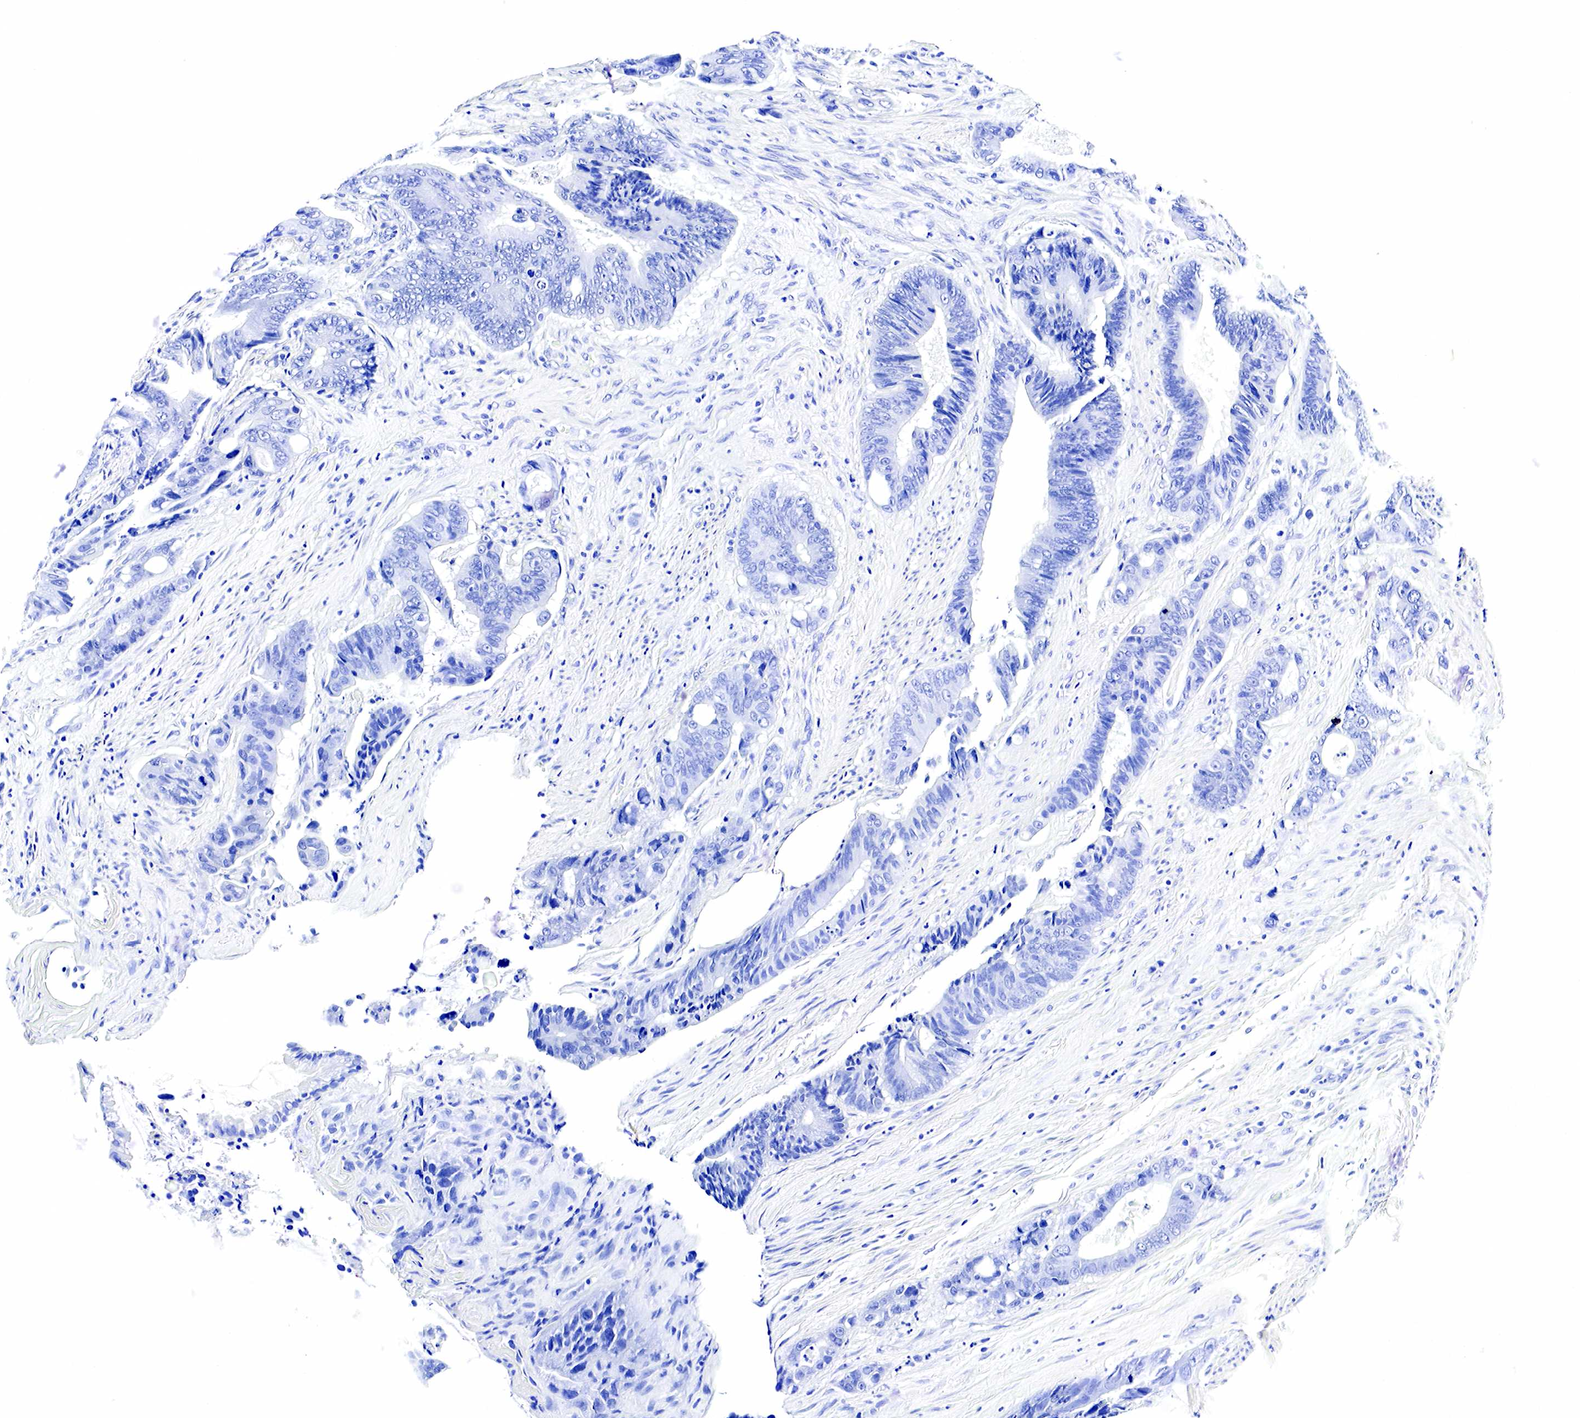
{"staining": {"intensity": "negative", "quantity": "none", "location": "none"}, "tissue": "colorectal cancer", "cell_type": "Tumor cells", "image_type": "cancer", "snomed": [{"axis": "morphology", "description": "Adenocarcinoma, NOS"}, {"axis": "topography", "description": "Colon"}], "caption": "A high-resolution photomicrograph shows immunohistochemistry (IHC) staining of adenocarcinoma (colorectal), which exhibits no significant positivity in tumor cells. (Stains: DAB (3,3'-diaminobenzidine) immunohistochemistry with hematoxylin counter stain, Microscopy: brightfield microscopy at high magnification).", "gene": "GAST", "patient": {"sex": "male", "age": 56}}